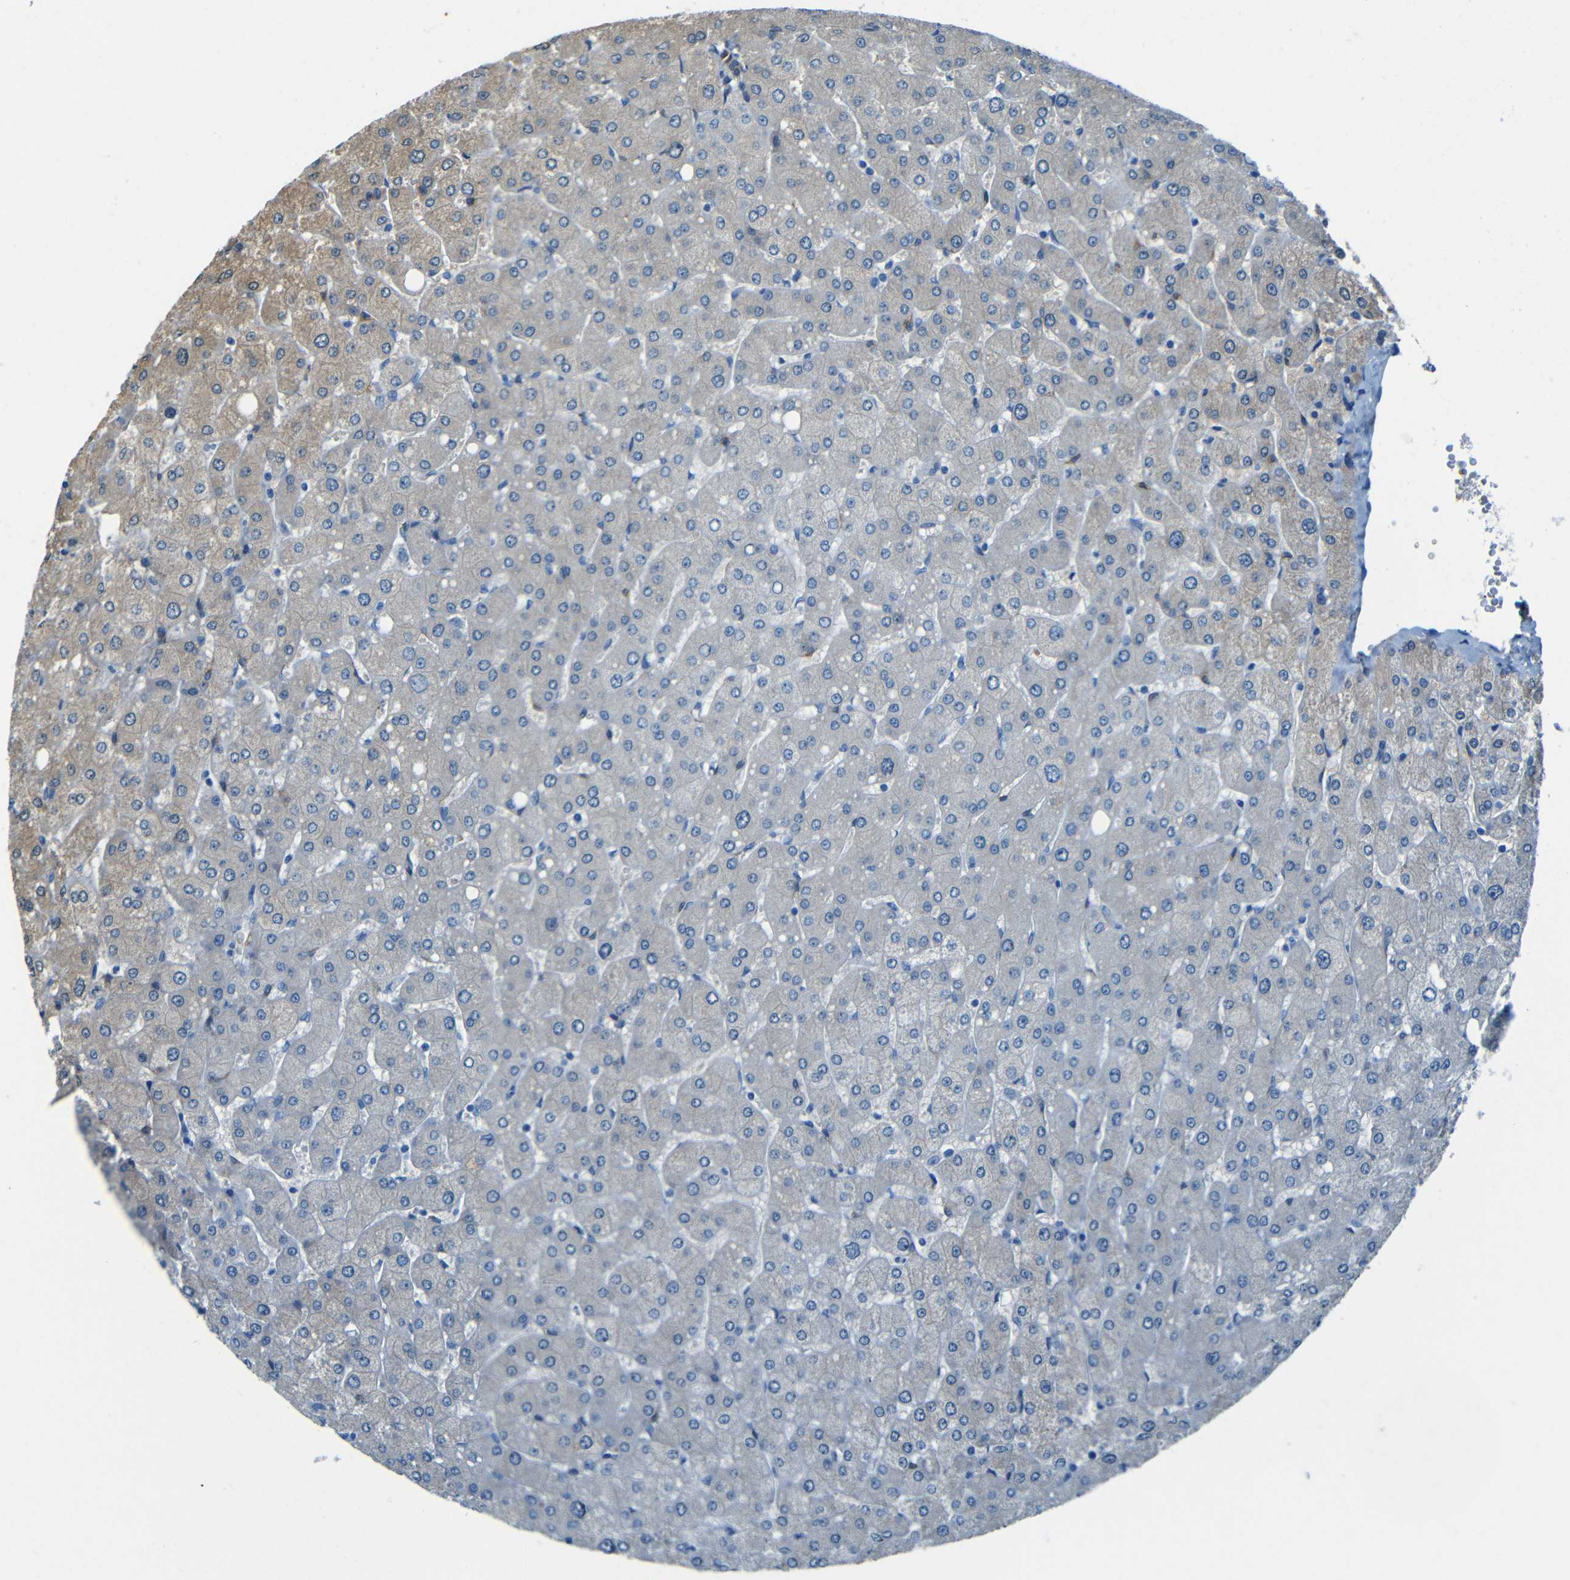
{"staining": {"intensity": "negative", "quantity": "none", "location": "none"}, "tissue": "liver", "cell_type": "Cholangiocytes", "image_type": "normal", "snomed": [{"axis": "morphology", "description": "Normal tissue, NOS"}, {"axis": "topography", "description": "Liver"}], "caption": "Immunohistochemistry (IHC) photomicrograph of normal human liver stained for a protein (brown), which demonstrates no staining in cholangiocytes.", "gene": "MAP2", "patient": {"sex": "male", "age": 55}}